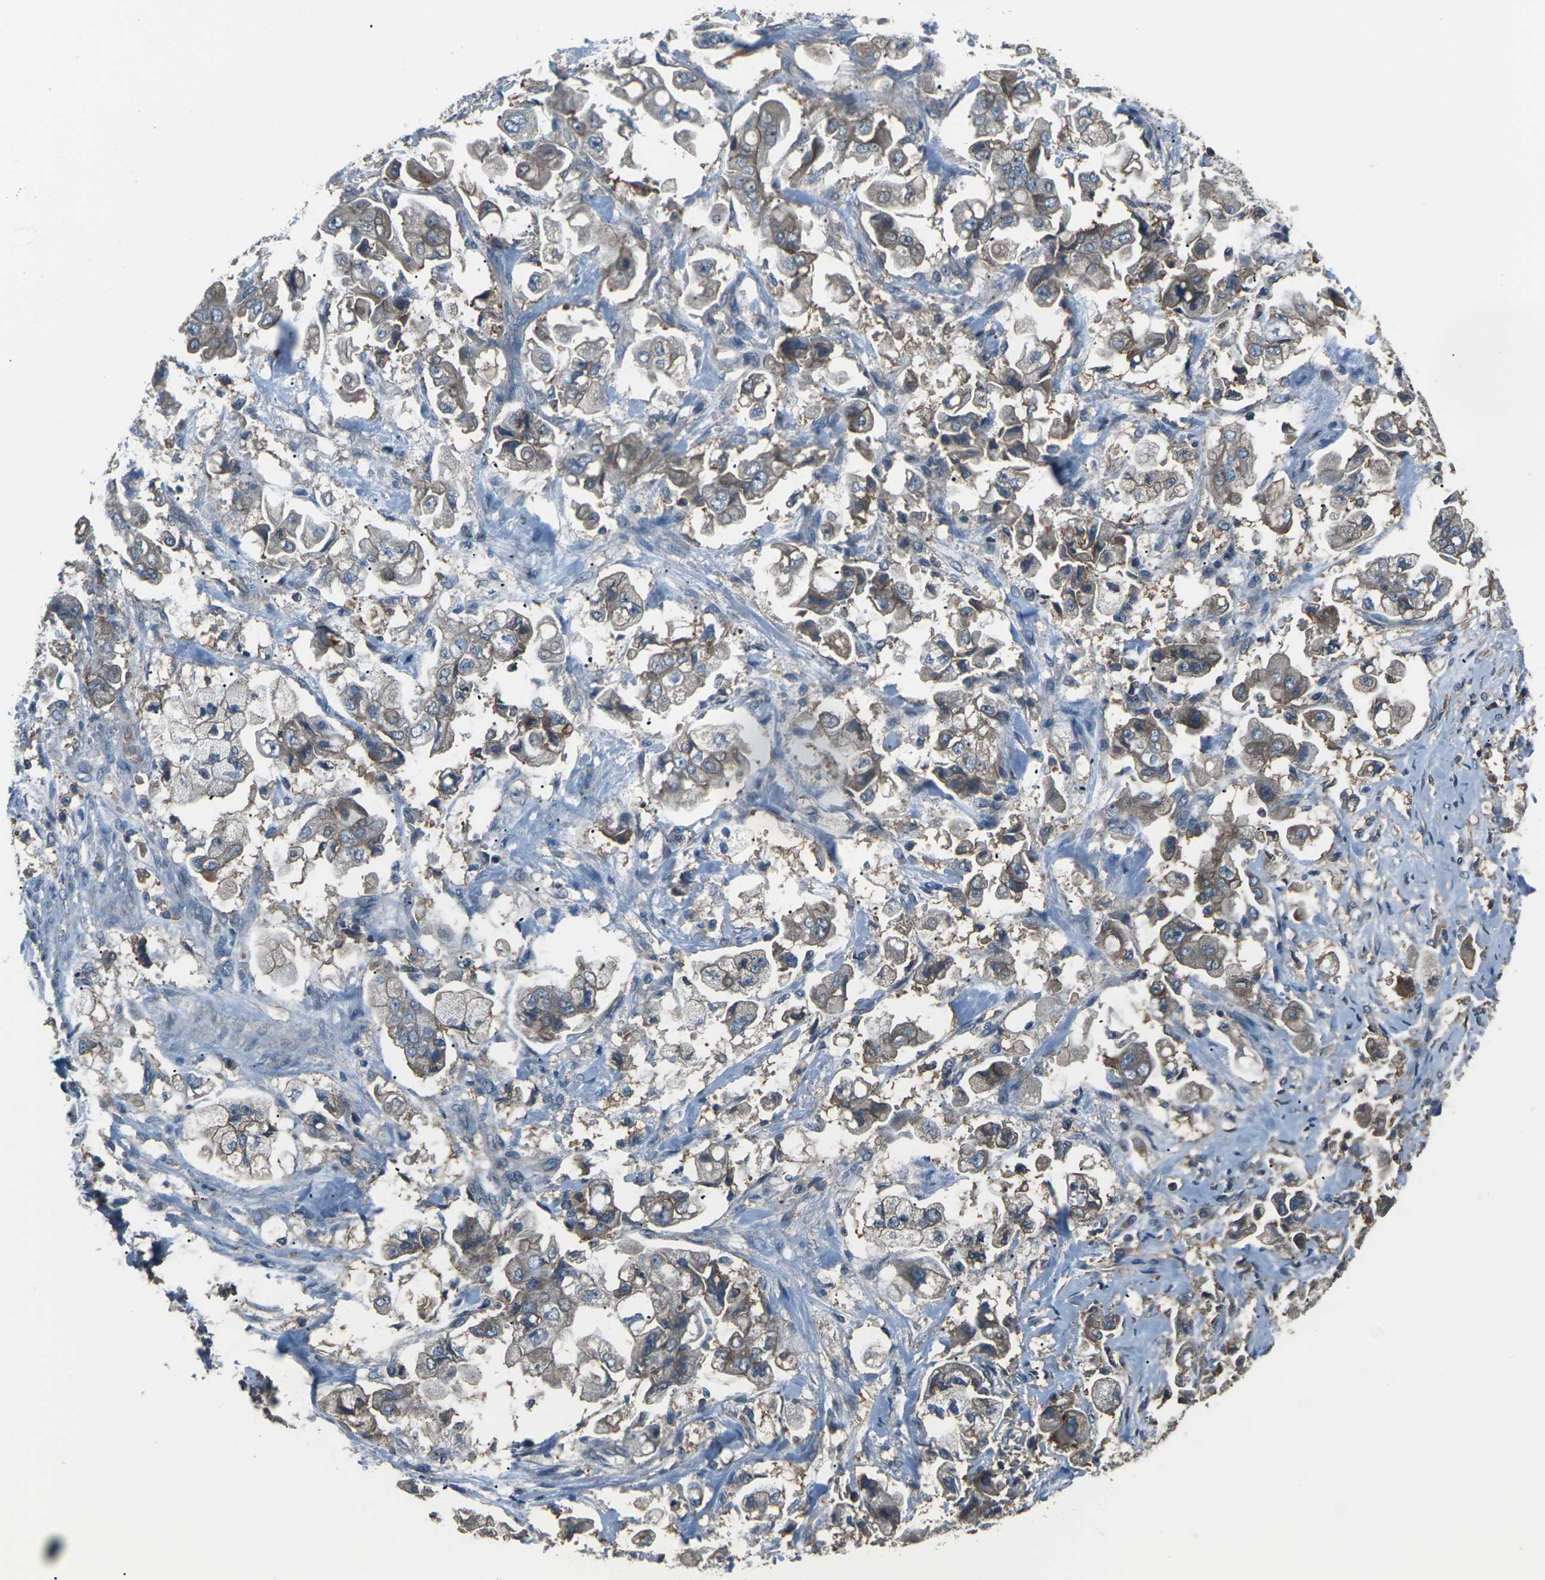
{"staining": {"intensity": "moderate", "quantity": ">75%", "location": "cytoplasmic/membranous"}, "tissue": "stomach cancer", "cell_type": "Tumor cells", "image_type": "cancer", "snomed": [{"axis": "morphology", "description": "Adenocarcinoma, NOS"}, {"axis": "topography", "description": "Stomach"}], "caption": "Stomach cancer (adenocarcinoma) tissue exhibits moderate cytoplasmic/membranous staining in approximately >75% of tumor cells", "gene": "CMTM4", "patient": {"sex": "male", "age": 62}}